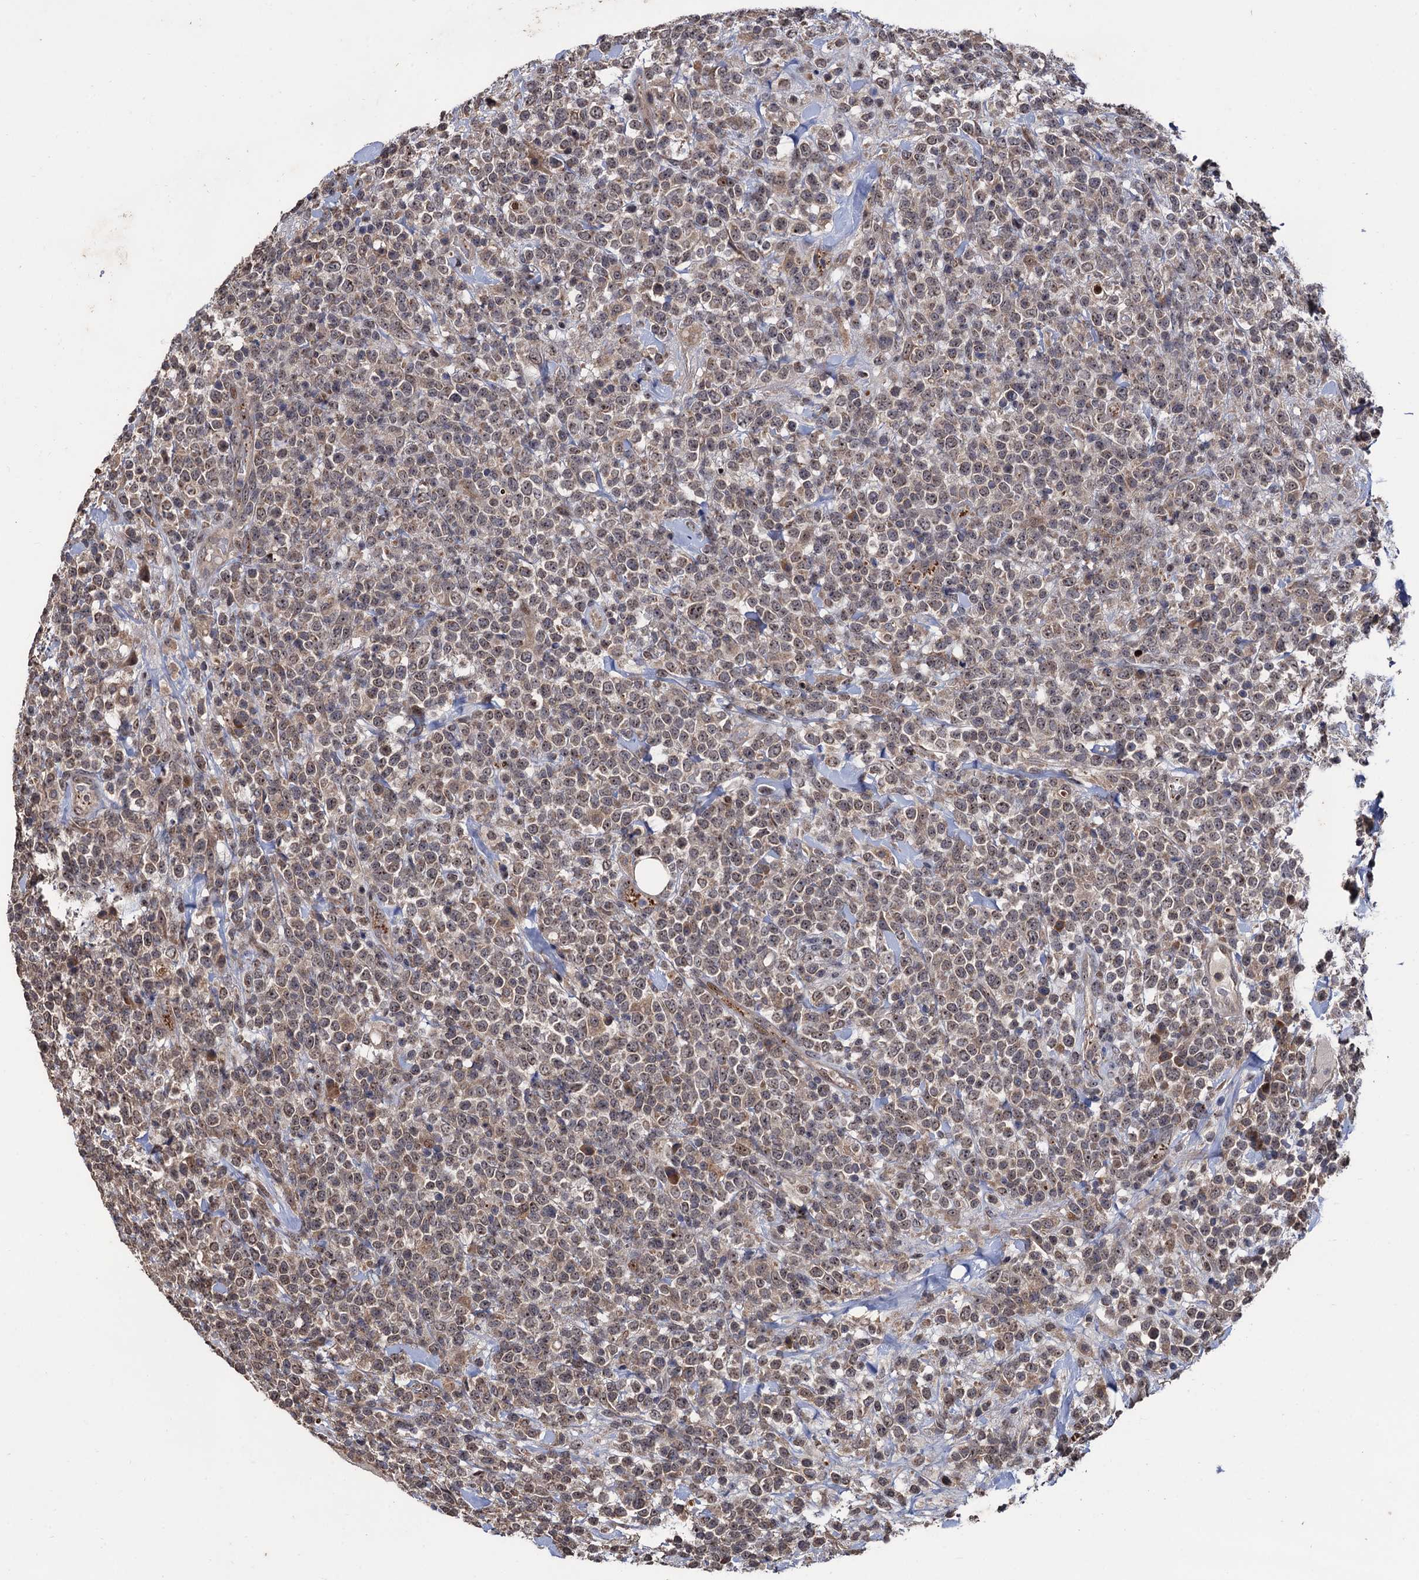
{"staining": {"intensity": "weak", "quantity": ">75%", "location": "cytoplasmic/membranous,nuclear"}, "tissue": "lymphoma", "cell_type": "Tumor cells", "image_type": "cancer", "snomed": [{"axis": "morphology", "description": "Malignant lymphoma, non-Hodgkin's type, High grade"}, {"axis": "topography", "description": "Colon"}], "caption": "This is a micrograph of immunohistochemistry (IHC) staining of malignant lymphoma, non-Hodgkin's type (high-grade), which shows weak expression in the cytoplasmic/membranous and nuclear of tumor cells.", "gene": "LRRC63", "patient": {"sex": "female", "age": 53}}